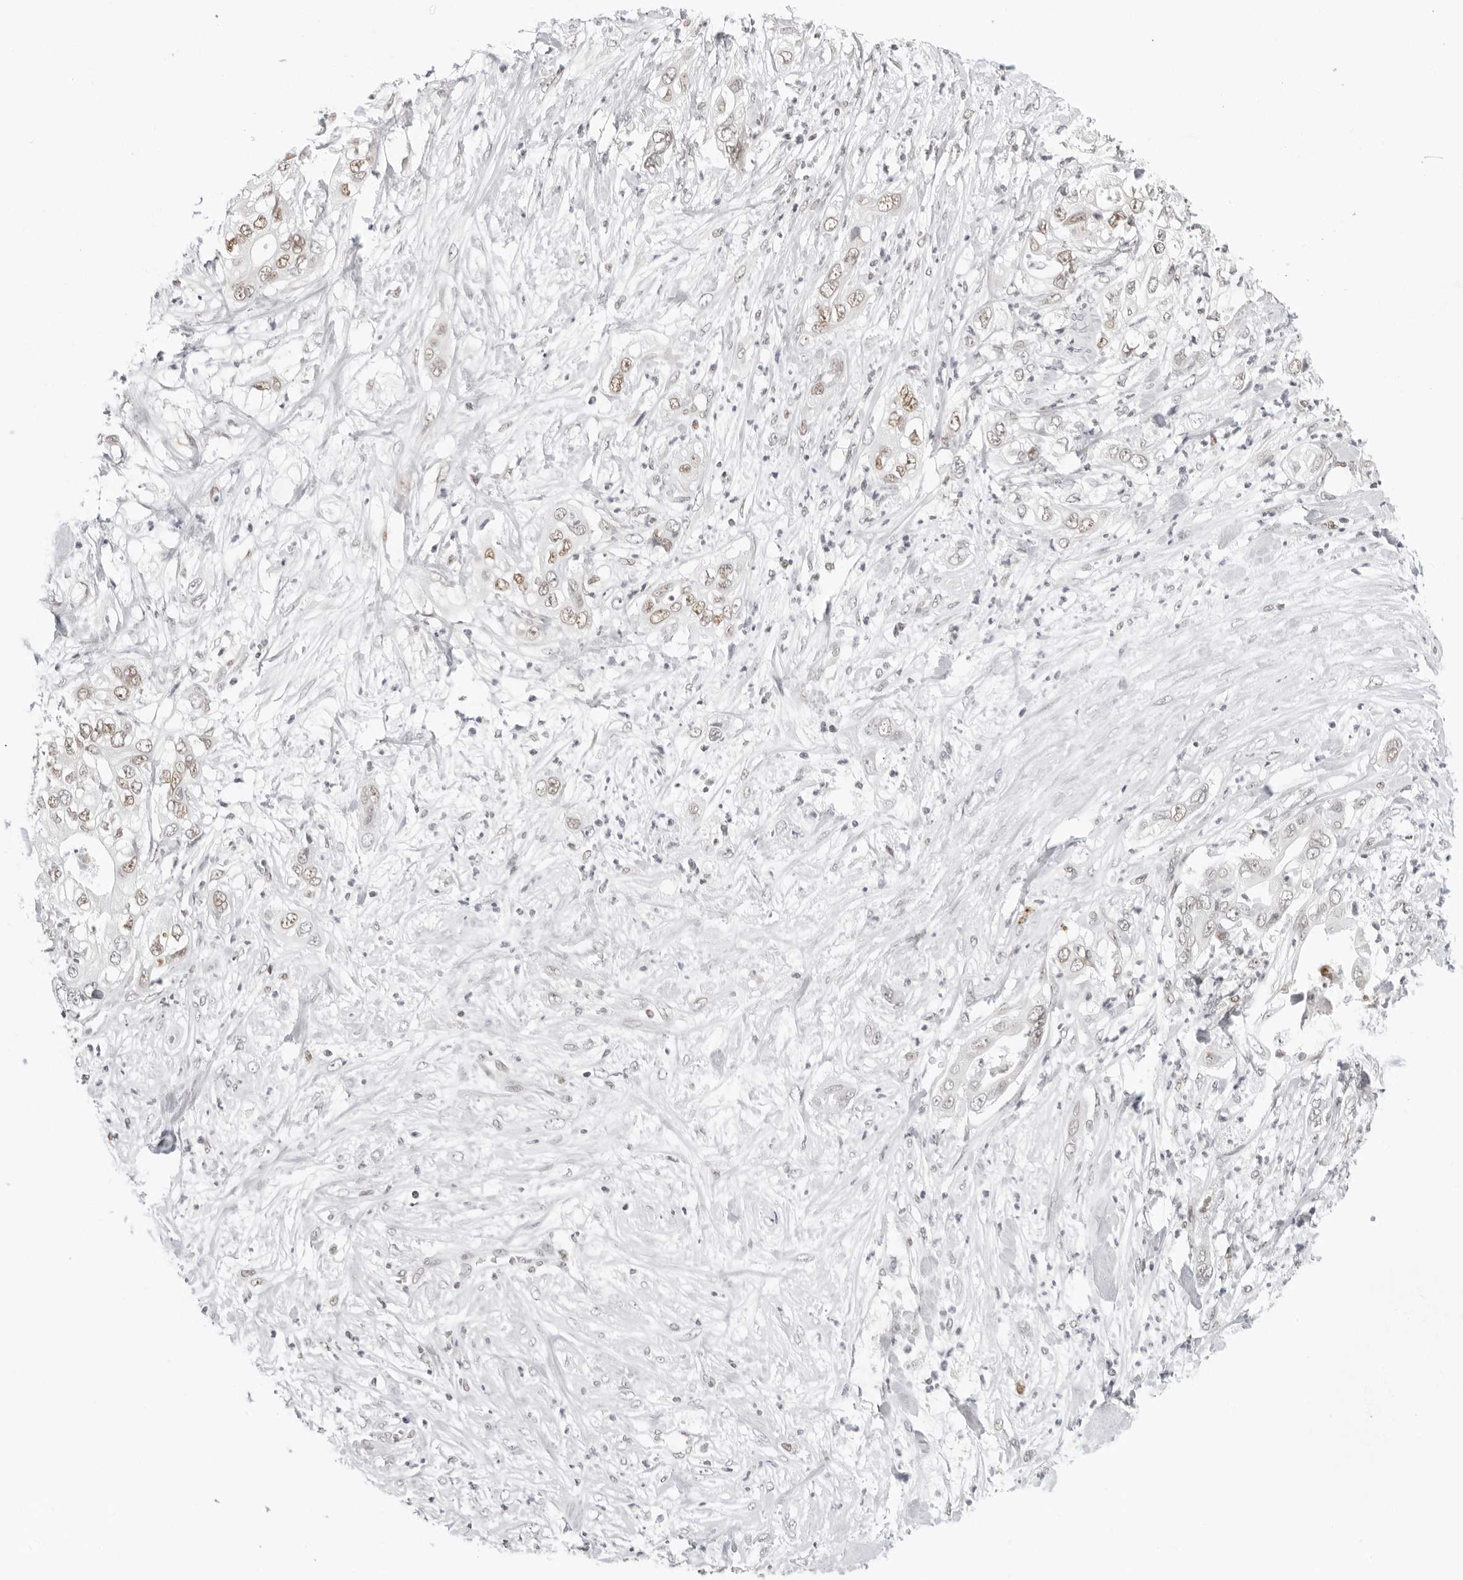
{"staining": {"intensity": "weak", "quantity": "25%-75%", "location": "nuclear"}, "tissue": "pancreatic cancer", "cell_type": "Tumor cells", "image_type": "cancer", "snomed": [{"axis": "morphology", "description": "Adenocarcinoma, NOS"}, {"axis": "topography", "description": "Pancreas"}], "caption": "Protein expression analysis of pancreatic cancer demonstrates weak nuclear staining in approximately 25%-75% of tumor cells.", "gene": "MSH6", "patient": {"sex": "female", "age": 78}}